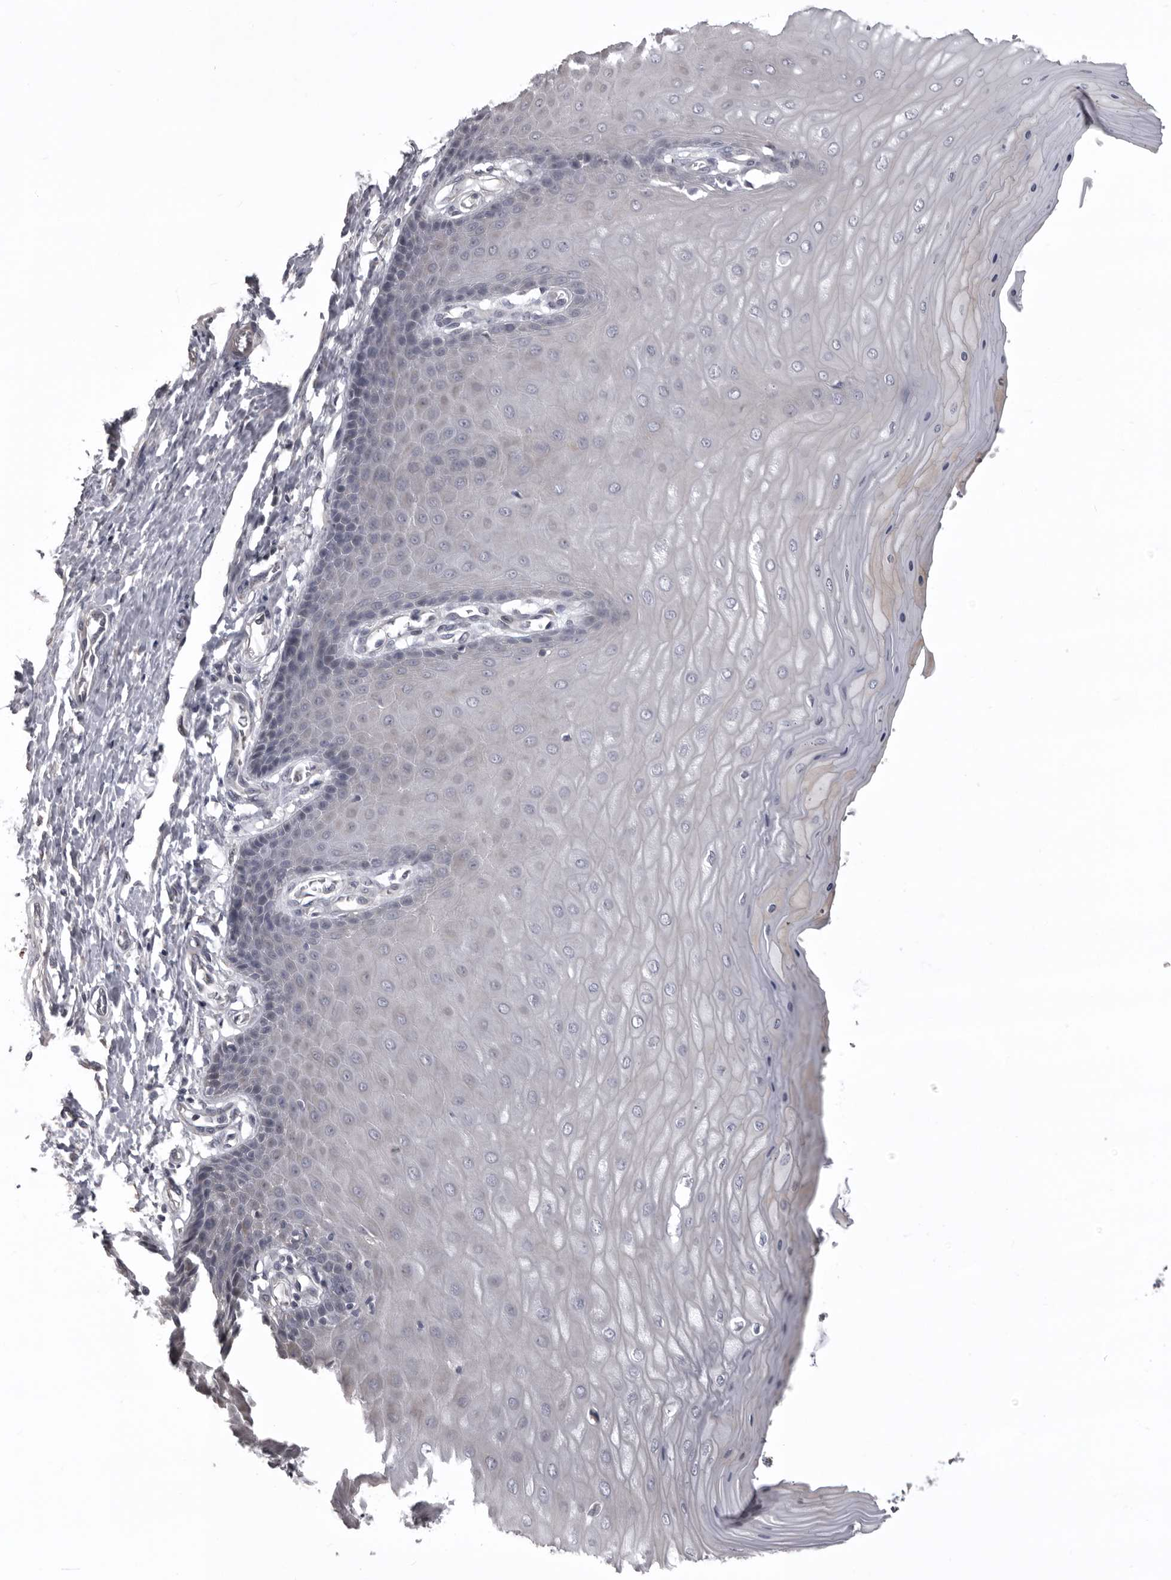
{"staining": {"intensity": "weak", "quantity": "<25%", "location": "cytoplasmic/membranous"}, "tissue": "cervix", "cell_type": "Glandular cells", "image_type": "normal", "snomed": [{"axis": "morphology", "description": "Normal tissue, NOS"}, {"axis": "topography", "description": "Cervix"}], "caption": "DAB immunohistochemical staining of benign human cervix reveals no significant staining in glandular cells.", "gene": "NCEH1", "patient": {"sex": "female", "age": 55}}